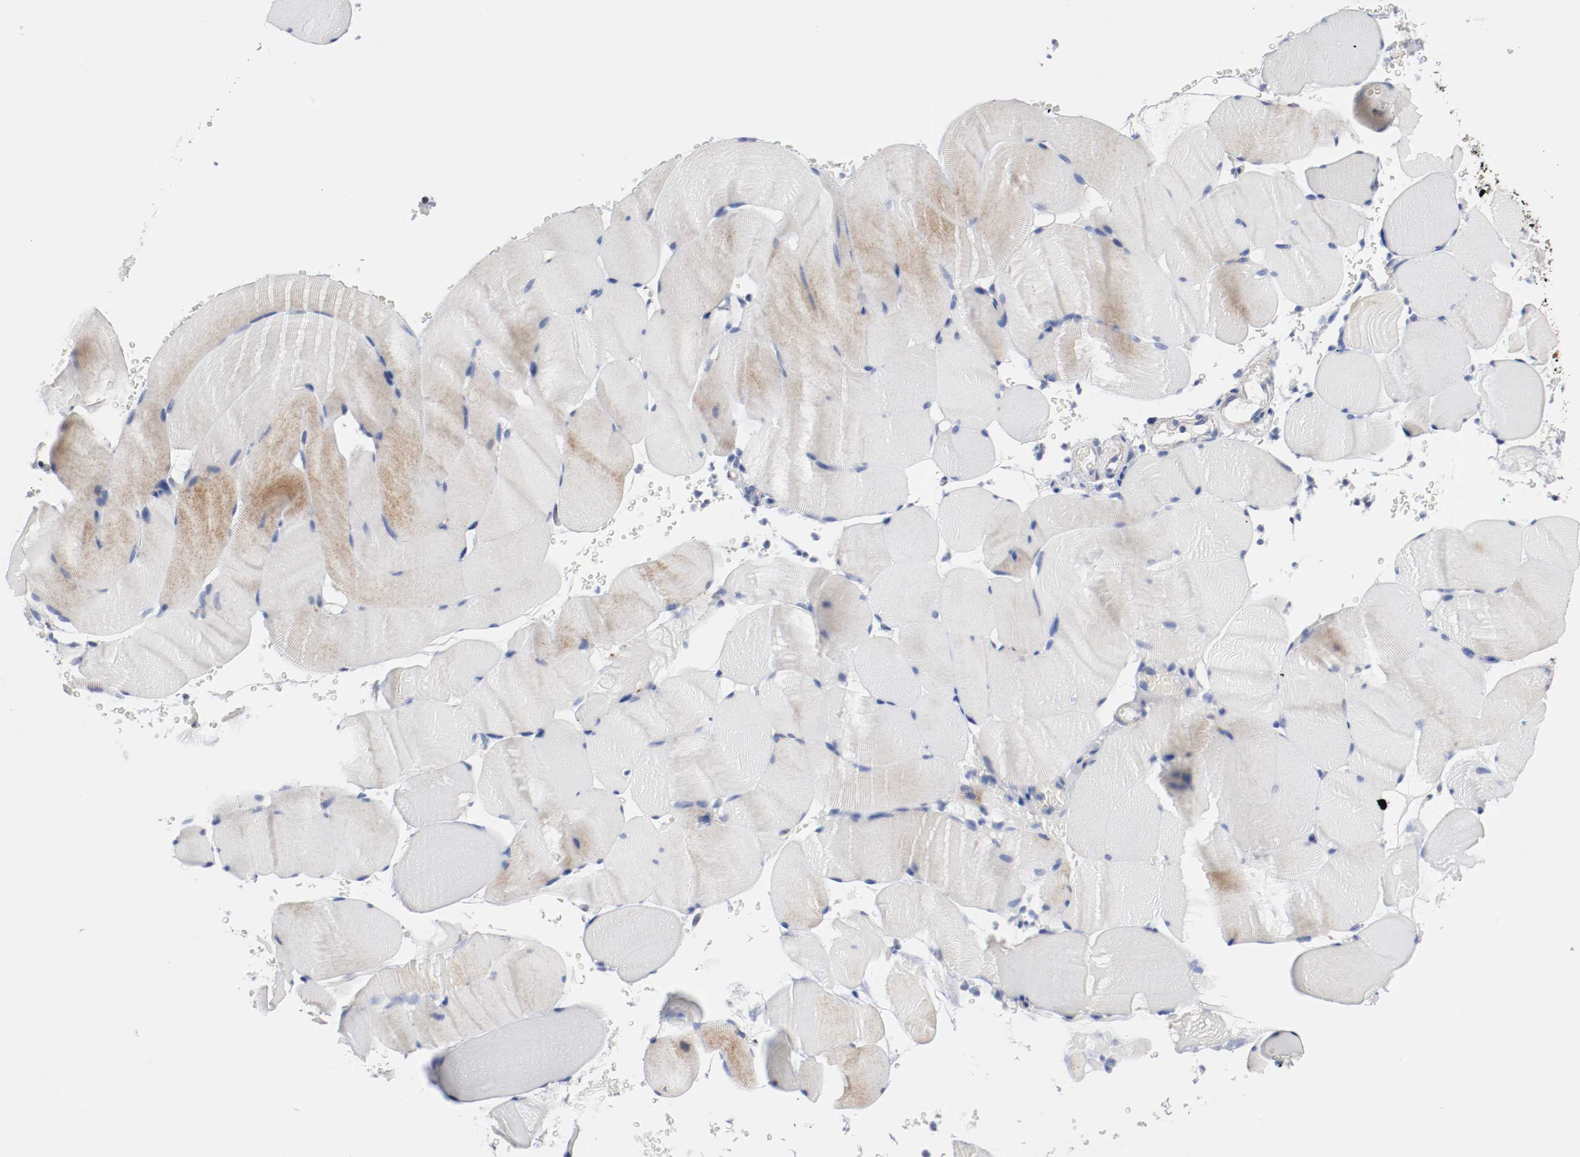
{"staining": {"intensity": "weak", "quantity": "<25%", "location": "cytoplasmic/membranous"}, "tissue": "skeletal muscle", "cell_type": "Myocytes", "image_type": "normal", "snomed": [{"axis": "morphology", "description": "Normal tissue, NOS"}, {"axis": "topography", "description": "Skeletal muscle"}], "caption": "There is no significant positivity in myocytes of skeletal muscle.", "gene": "TUBD1", "patient": {"sex": "male", "age": 62}}